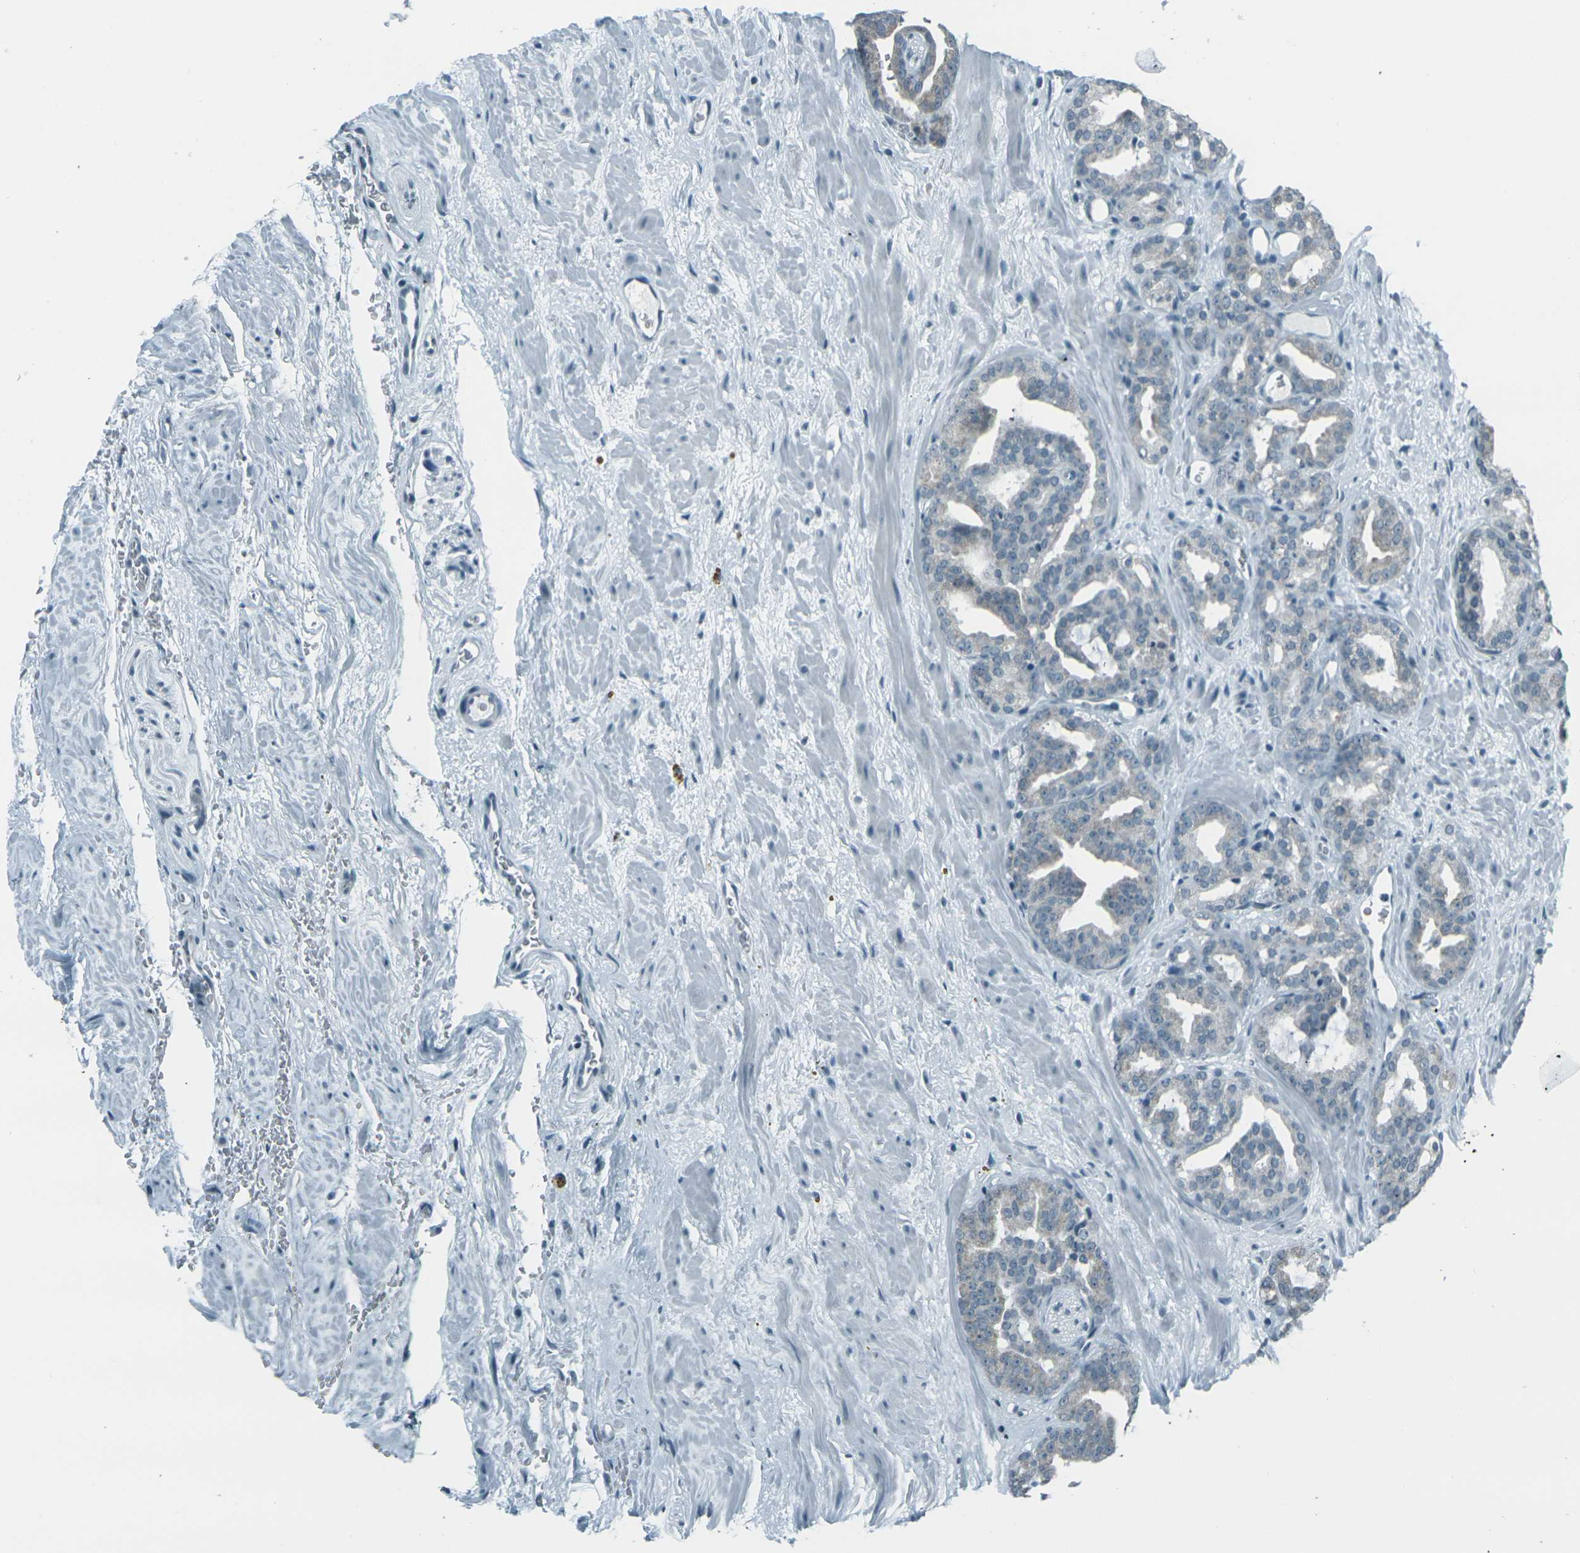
{"staining": {"intensity": "weak", "quantity": "25%-75%", "location": "cytoplasmic/membranous"}, "tissue": "prostate cancer", "cell_type": "Tumor cells", "image_type": "cancer", "snomed": [{"axis": "morphology", "description": "Adenocarcinoma, Low grade"}, {"axis": "topography", "description": "Prostate"}], "caption": "DAB immunohistochemical staining of prostate cancer (low-grade adenocarcinoma) shows weak cytoplasmic/membranous protein expression in approximately 25%-75% of tumor cells.", "gene": "H2BC1", "patient": {"sex": "male", "age": 63}}